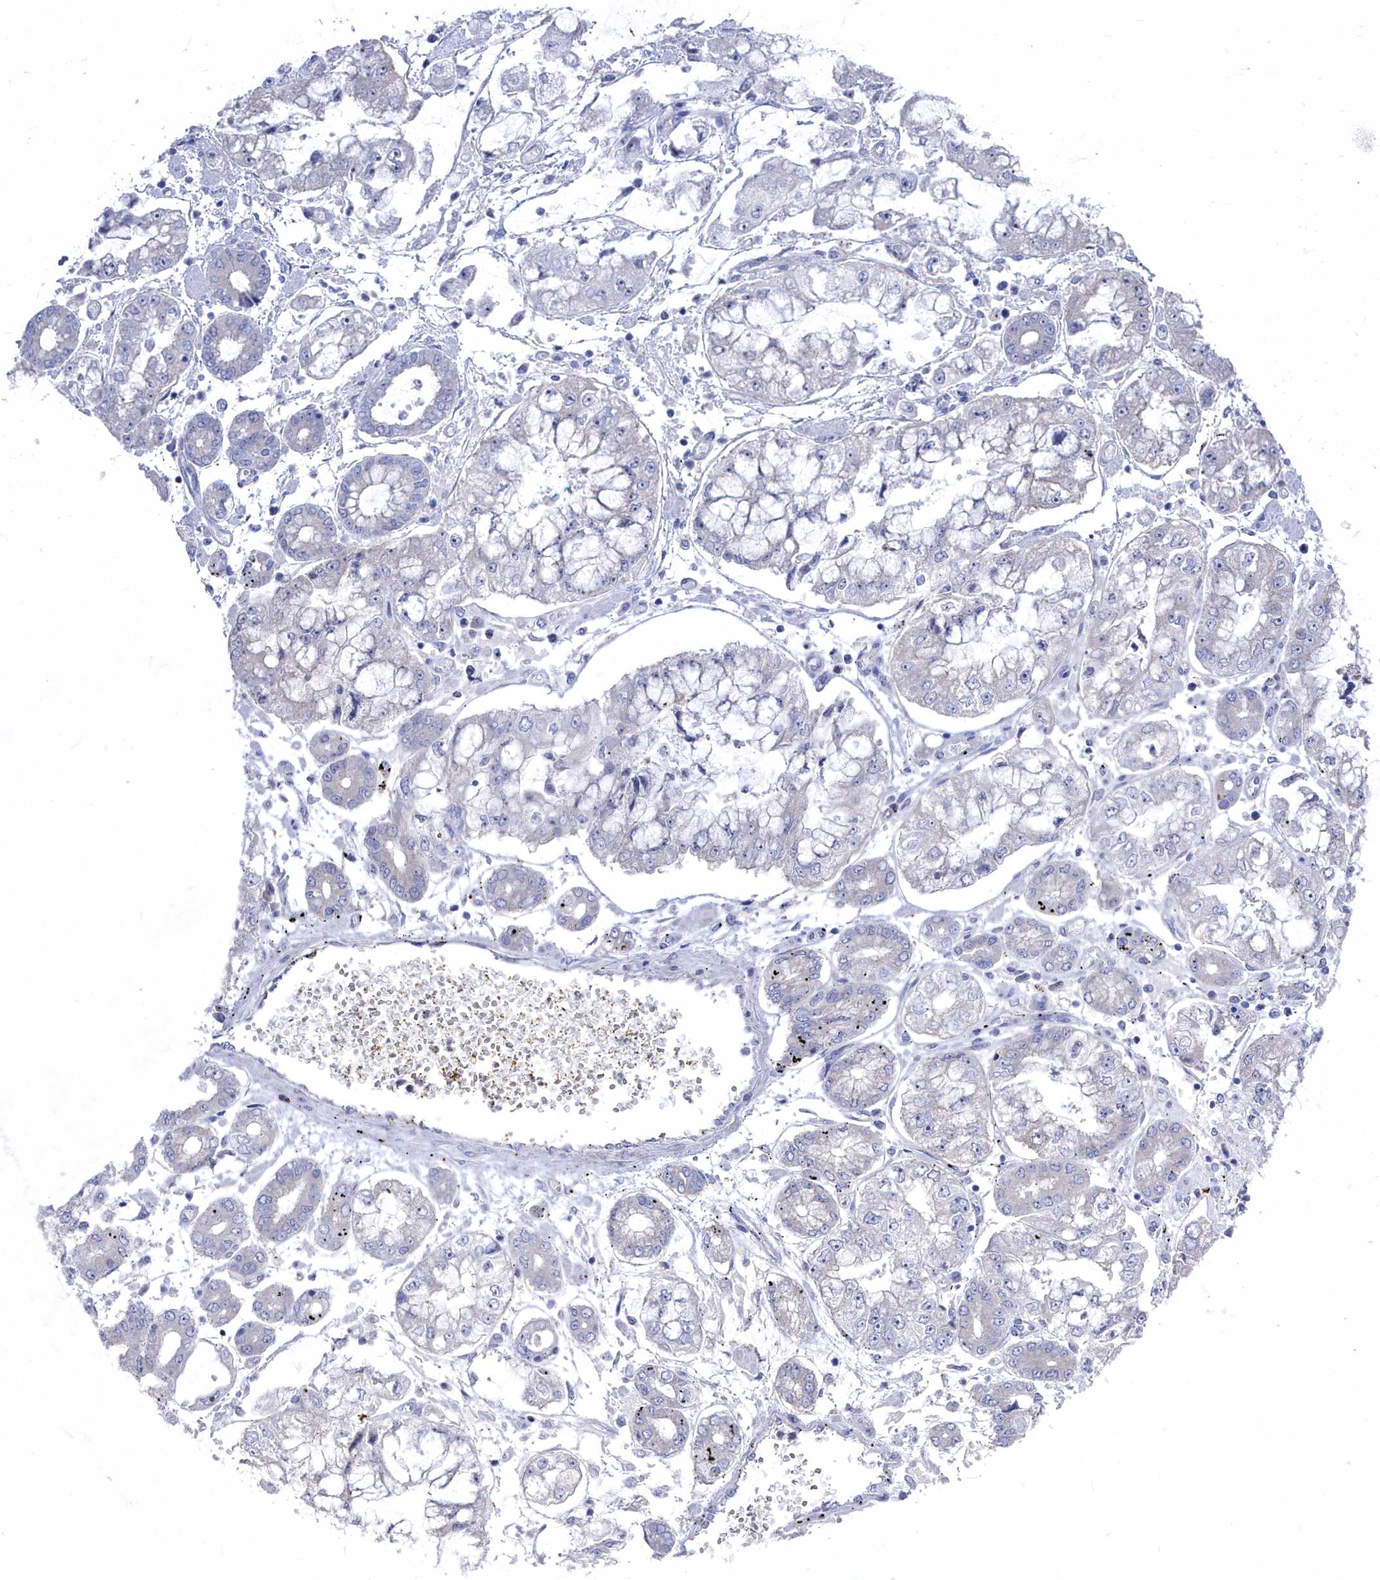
{"staining": {"intensity": "negative", "quantity": "none", "location": "none"}, "tissue": "stomach cancer", "cell_type": "Tumor cells", "image_type": "cancer", "snomed": [{"axis": "morphology", "description": "Adenocarcinoma, NOS"}, {"axis": "topography", "description": "Stomach"}], "caption": "Immunohistochemistry histopathology image of human stomach cancer stained for a protein (brown), which displays no staining in tumor cells. The staining is performed using DAB brown chromogen with nuclei counter-stained in using hematoxylin.", "gene": "CCDC149", "patient": {"sex": "male", "age": 76}}